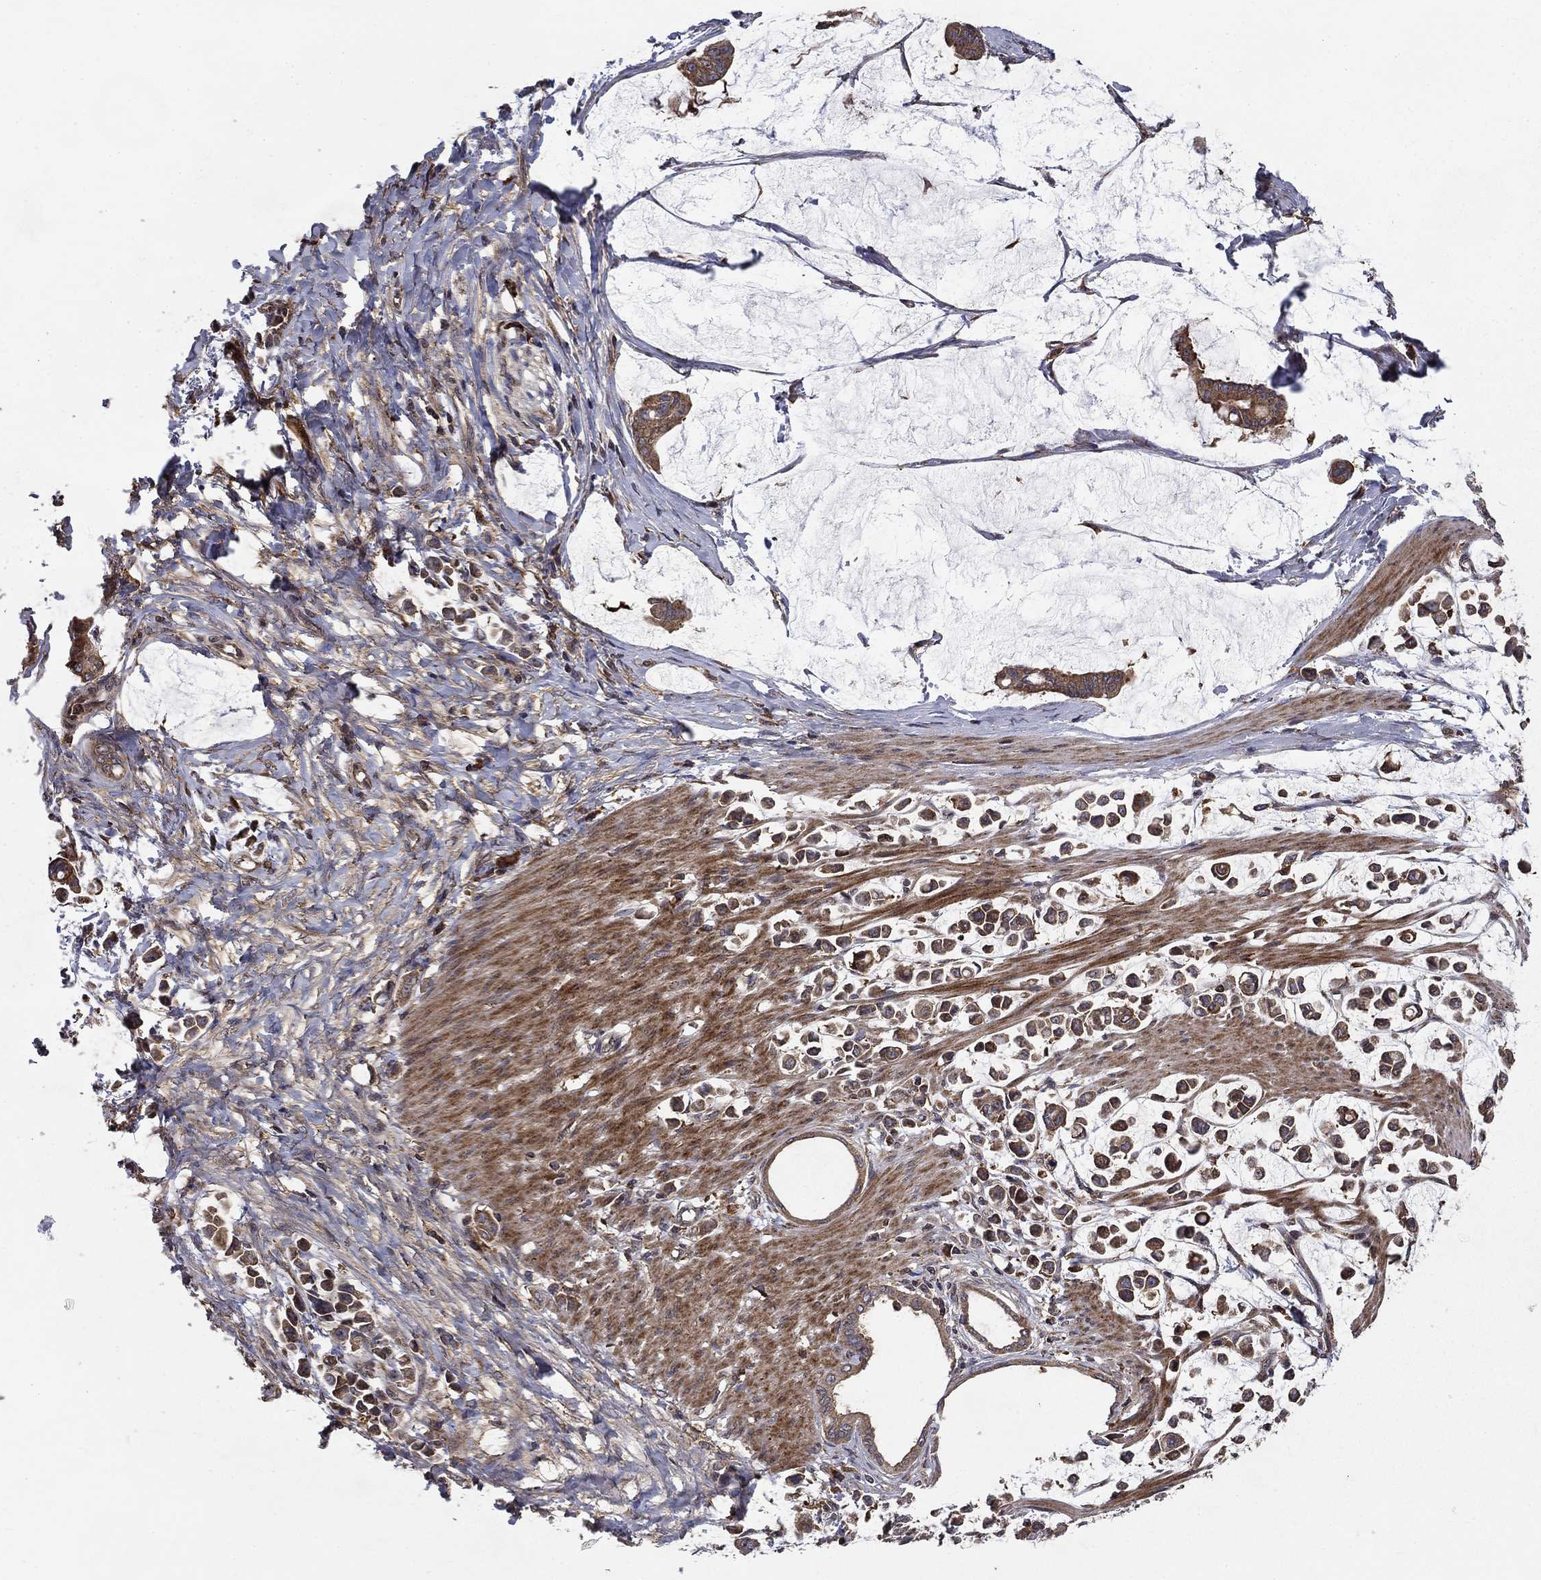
{"staining": {"intensity": "moderate", "quantity": ">75%", "location": "cytoplasmic/membranous"}, "tissue": "stomach cancer", "cell_type": "Tumor cells", "image_type": "cancer", "snomed": [{"axis": "morphology", "description": "Adenocarcinoma, NOS"}, {"axis": "topography", "description": "Stomach"}], "caption": "Brown immunohistochemical staining in human stomach adenocarcinoma reveals moderate cytoplasmic/membranous positivity in approximately >75% of tumor cells.", "gene": "BABAM2", "patient": {"sex": "male", "age": 82}}